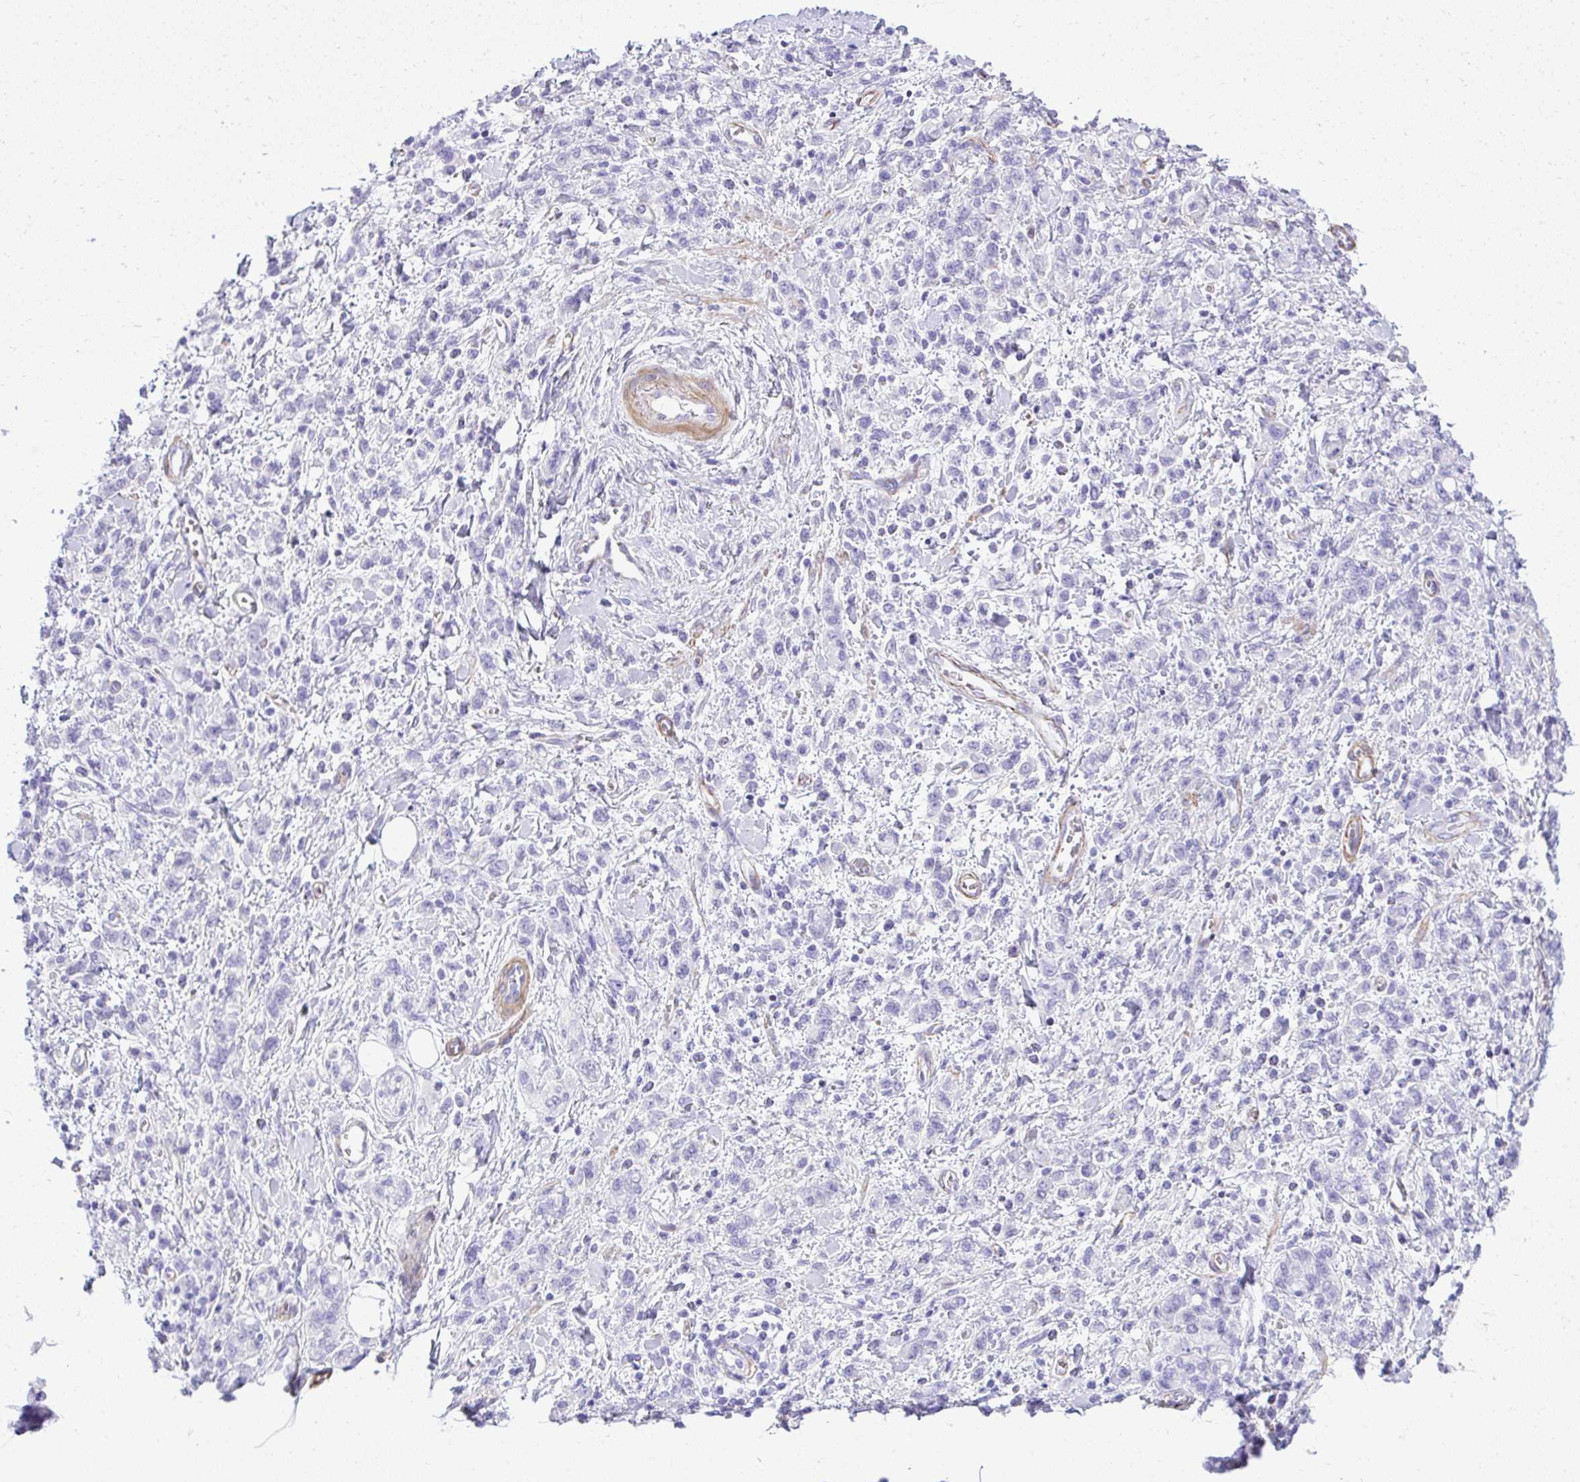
{"staining": {"intensity": "negative", "quantity": "none", "location": "none"}, "tissue": "stomach cancer", "cell_type": "Tumor cells", "image_type": "cancer", "snomed": [{"axis": "morphology", "description": "Adenocarcinoma, NOS"}, {"axis": "topography", "description": "Stomach"}], "caption": "Immunohistochemistry (IHC) of human stomach cancer (adenocarcinoma) exhibits no expression in tumor cells.", "gene": "PITPNM3", "patient": {"sex": "male", "age": 77}}